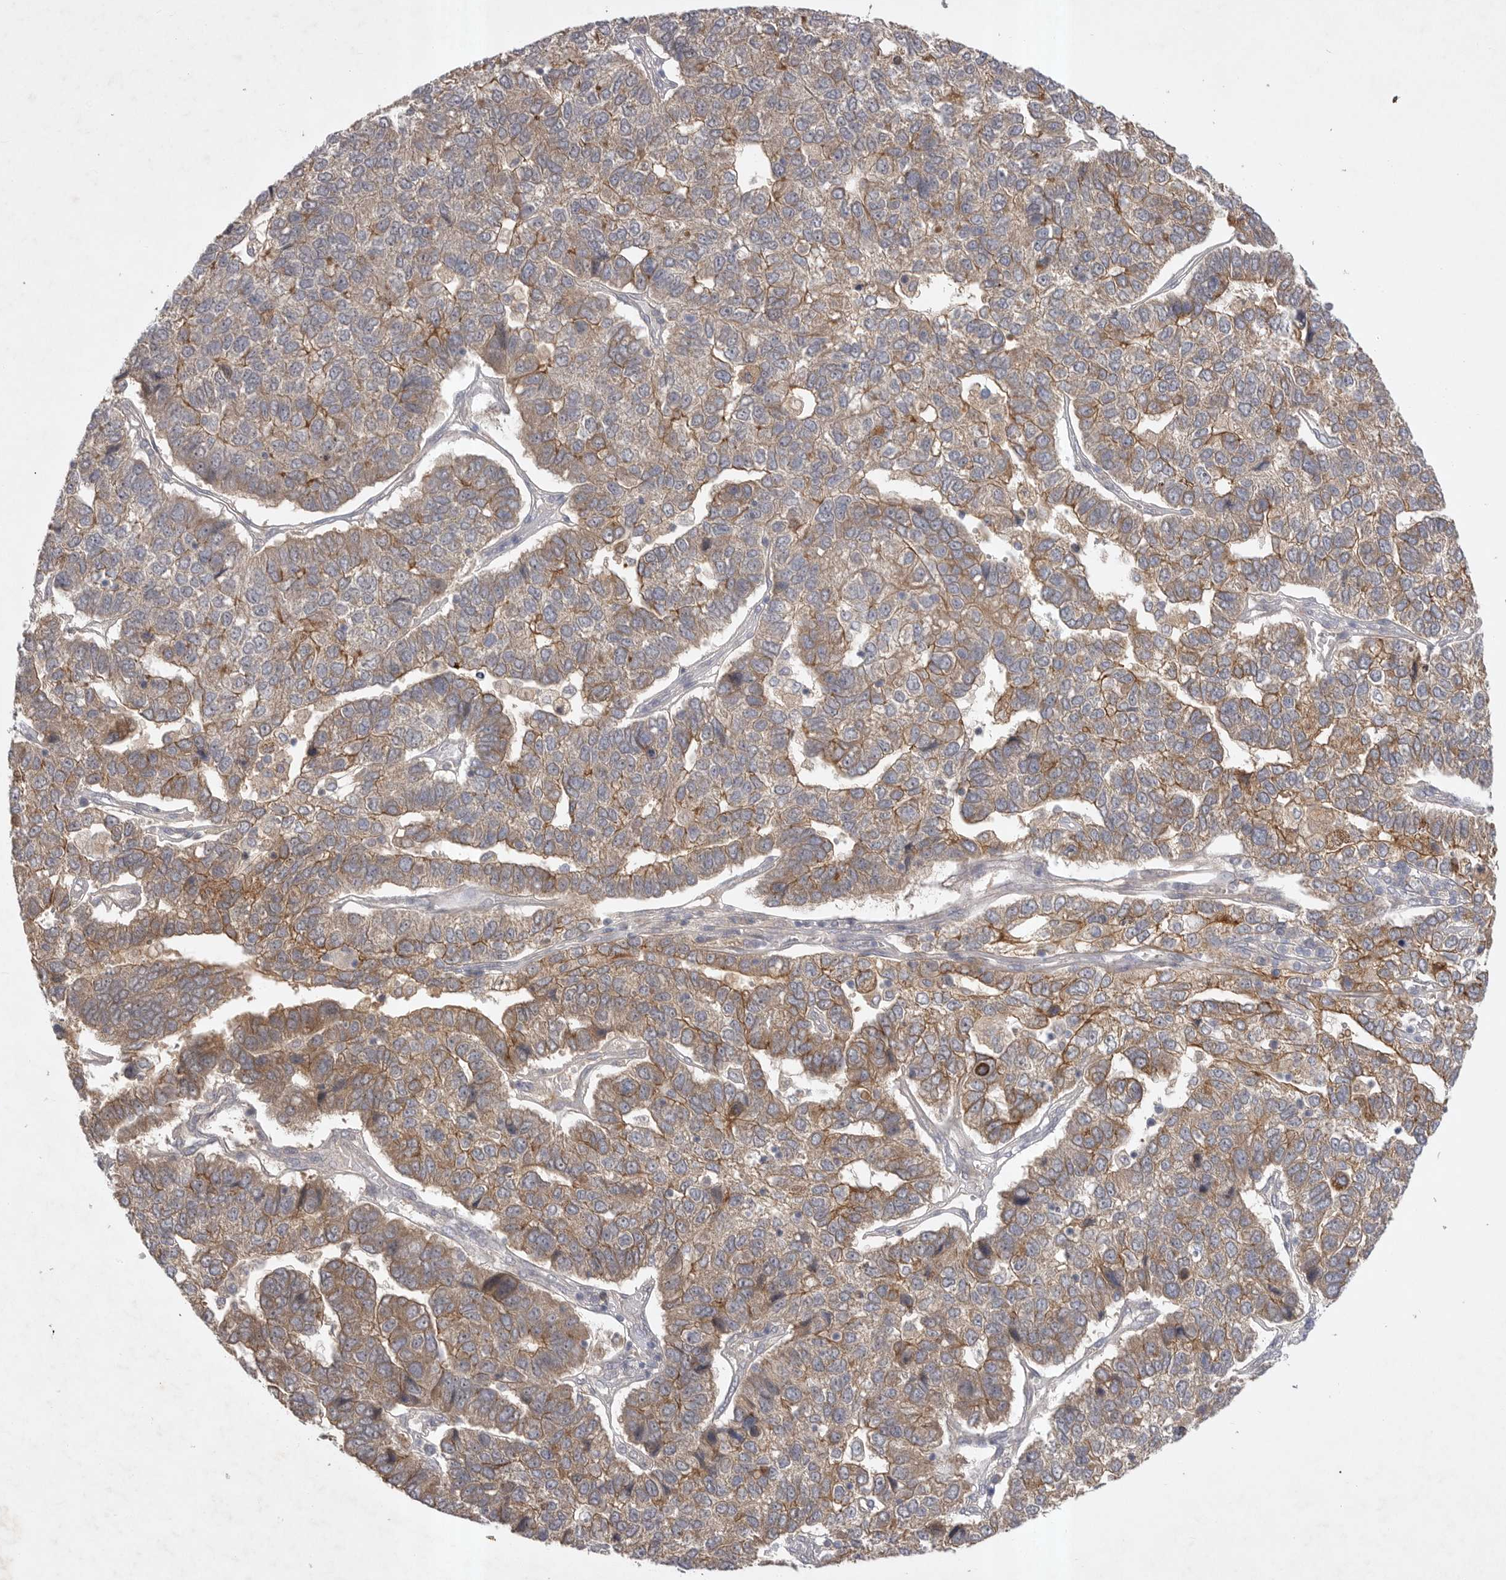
{"staining": {"intensity": "moderate", "quantity": ">75%", "location": "cytoplasmic/membranous"}, "tissue": "pancreatic cancer", "cell_type": "Tumor cells", "image_type": "cancer", "snomed": [{"axis": "morphology", "description": "Adenocarcinoma, NOS"}, {"axis": "topography", "description": "Pancreas"}], "caption": "Tumor cells reveal medium levels of moderate cytoplasmic/membranous positivity in approximately >75% of cells in pancreatic adenocarcinoma.", "gene": "DHDDS", "patient": {"sex": "female", "age": 61}}